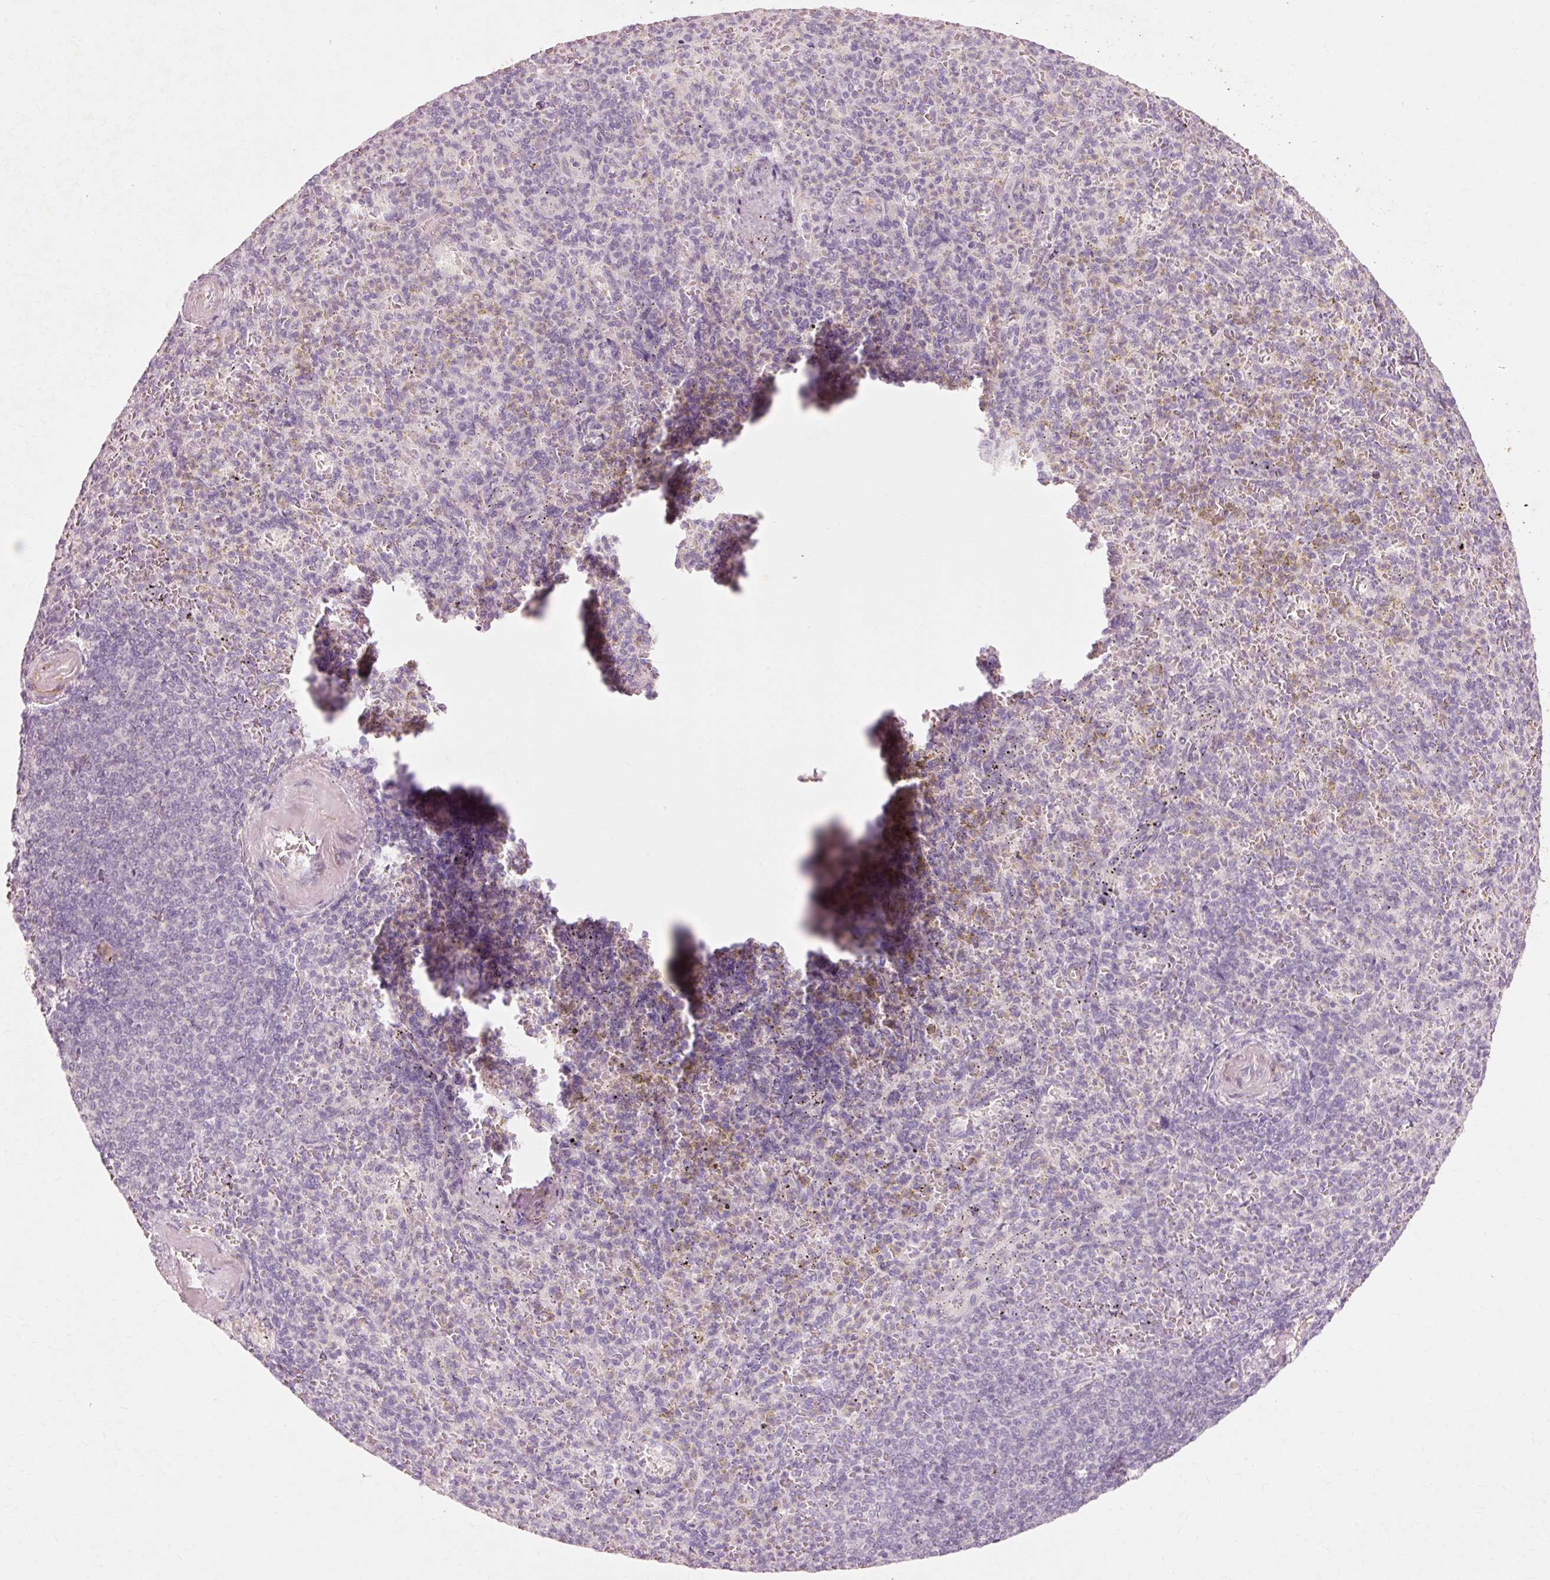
{"staining": {"intensity": "negative", "quantity": "none", "location": "none"}, "tissue": "spleen", "cell_type": "Cells in red pulp", "image_type": "normal", "snomed": [{"axis": "morphology", "description": "Normal tissue, NOS"}, {"axis": "topography", "description": "Spleen"}], "caption": "The IHC micrograph has no significant positivity in cells in red pulp of spleen.", "gene": "TRIM73", "patient": {"sex": "female", "age": 74}}